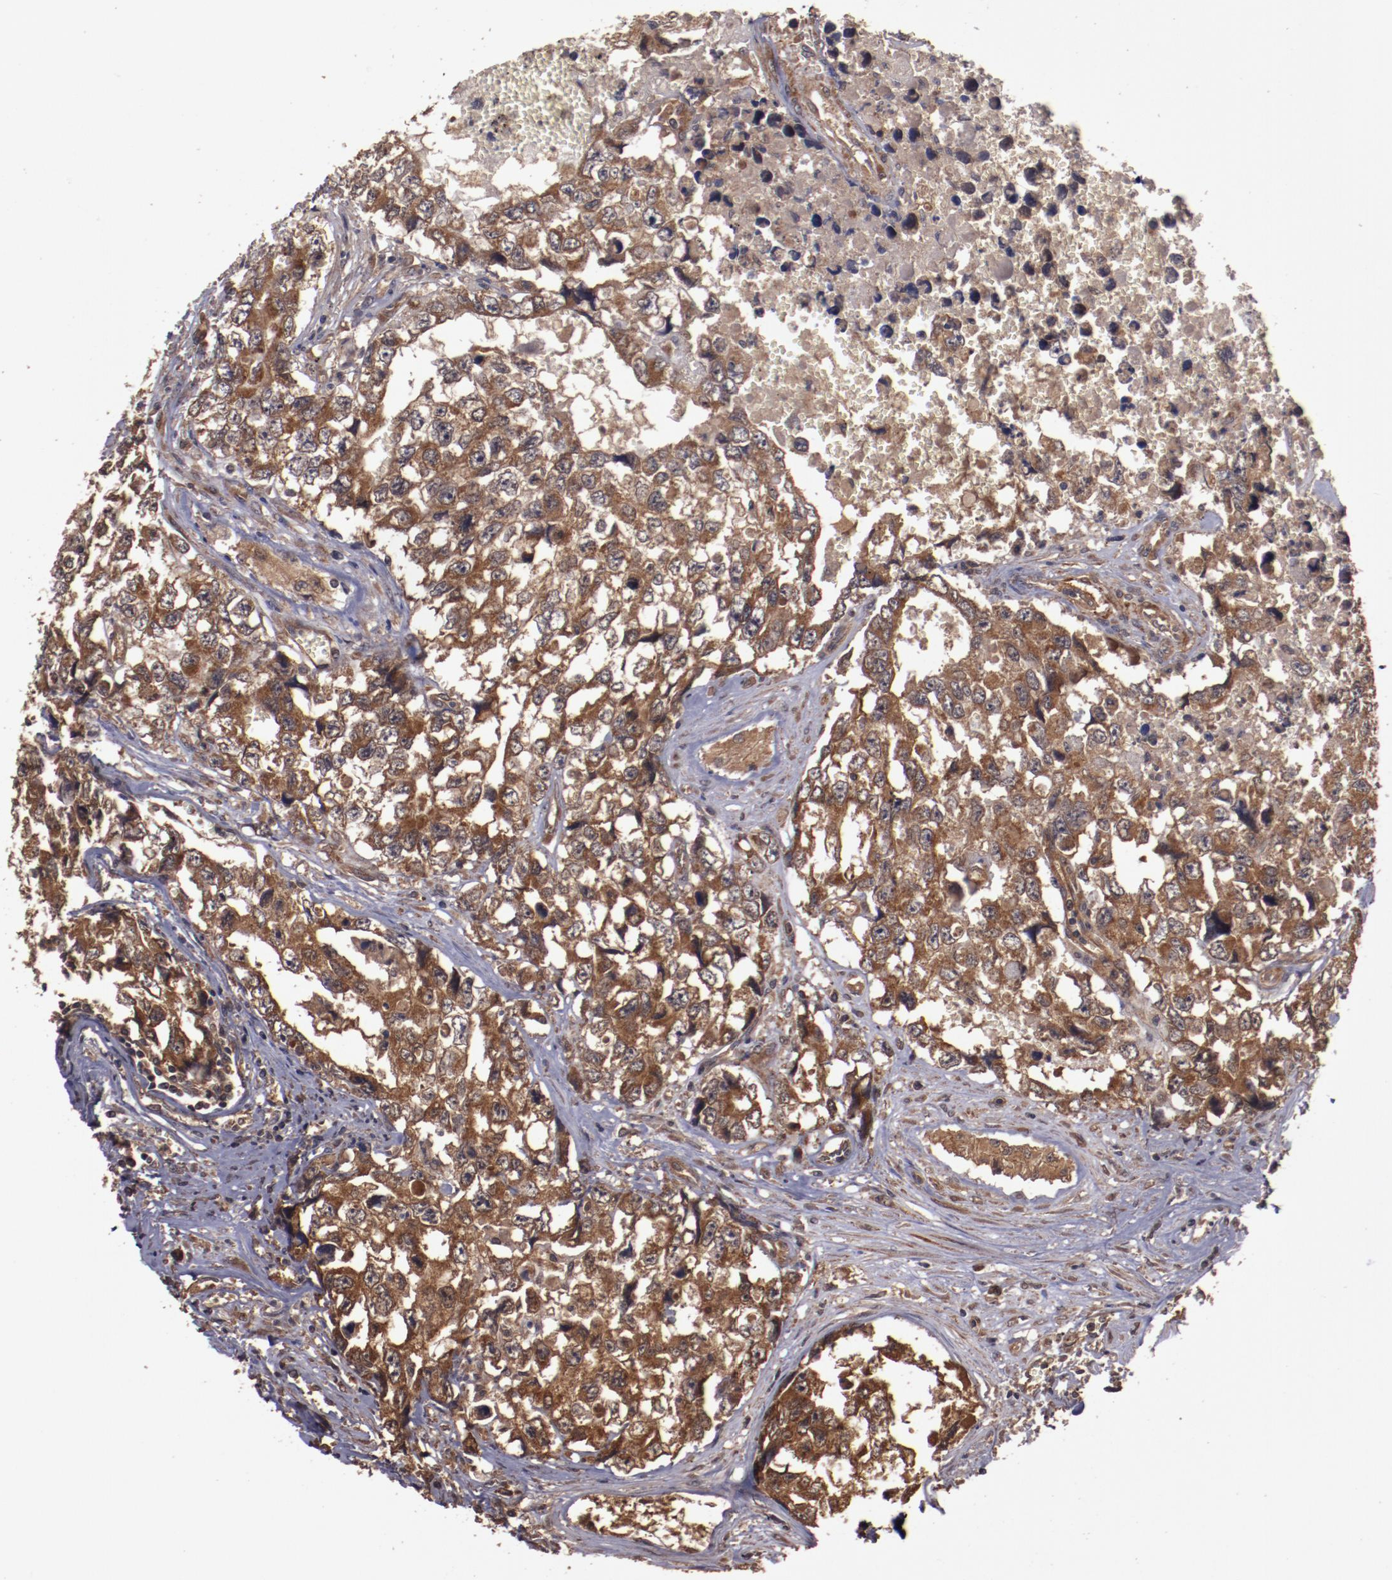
{"staining": {"intensity": "strong", "quantity": ">75%", "location": "cytoplasmic/membranous"}, "tissue": "testis cancer", "cell_type": "Tumor cells", "image_type": "cancer", "snomed": [{"axis": "morphology", "description": "Carcinoma, Embryonal, NOS"}, {"axis": "topography", "description": "Testis"}], "caption": "Testis embryonal carcinoma stained with DAB (3,3'-diaminobenzidine) immunohistochemistry displays high levels of strong cytoplasmic/membranous staining in approximately >75% of tumor cells.", "gene": "TXNDC16", "patient": {"sex": "male", "age": 31}}